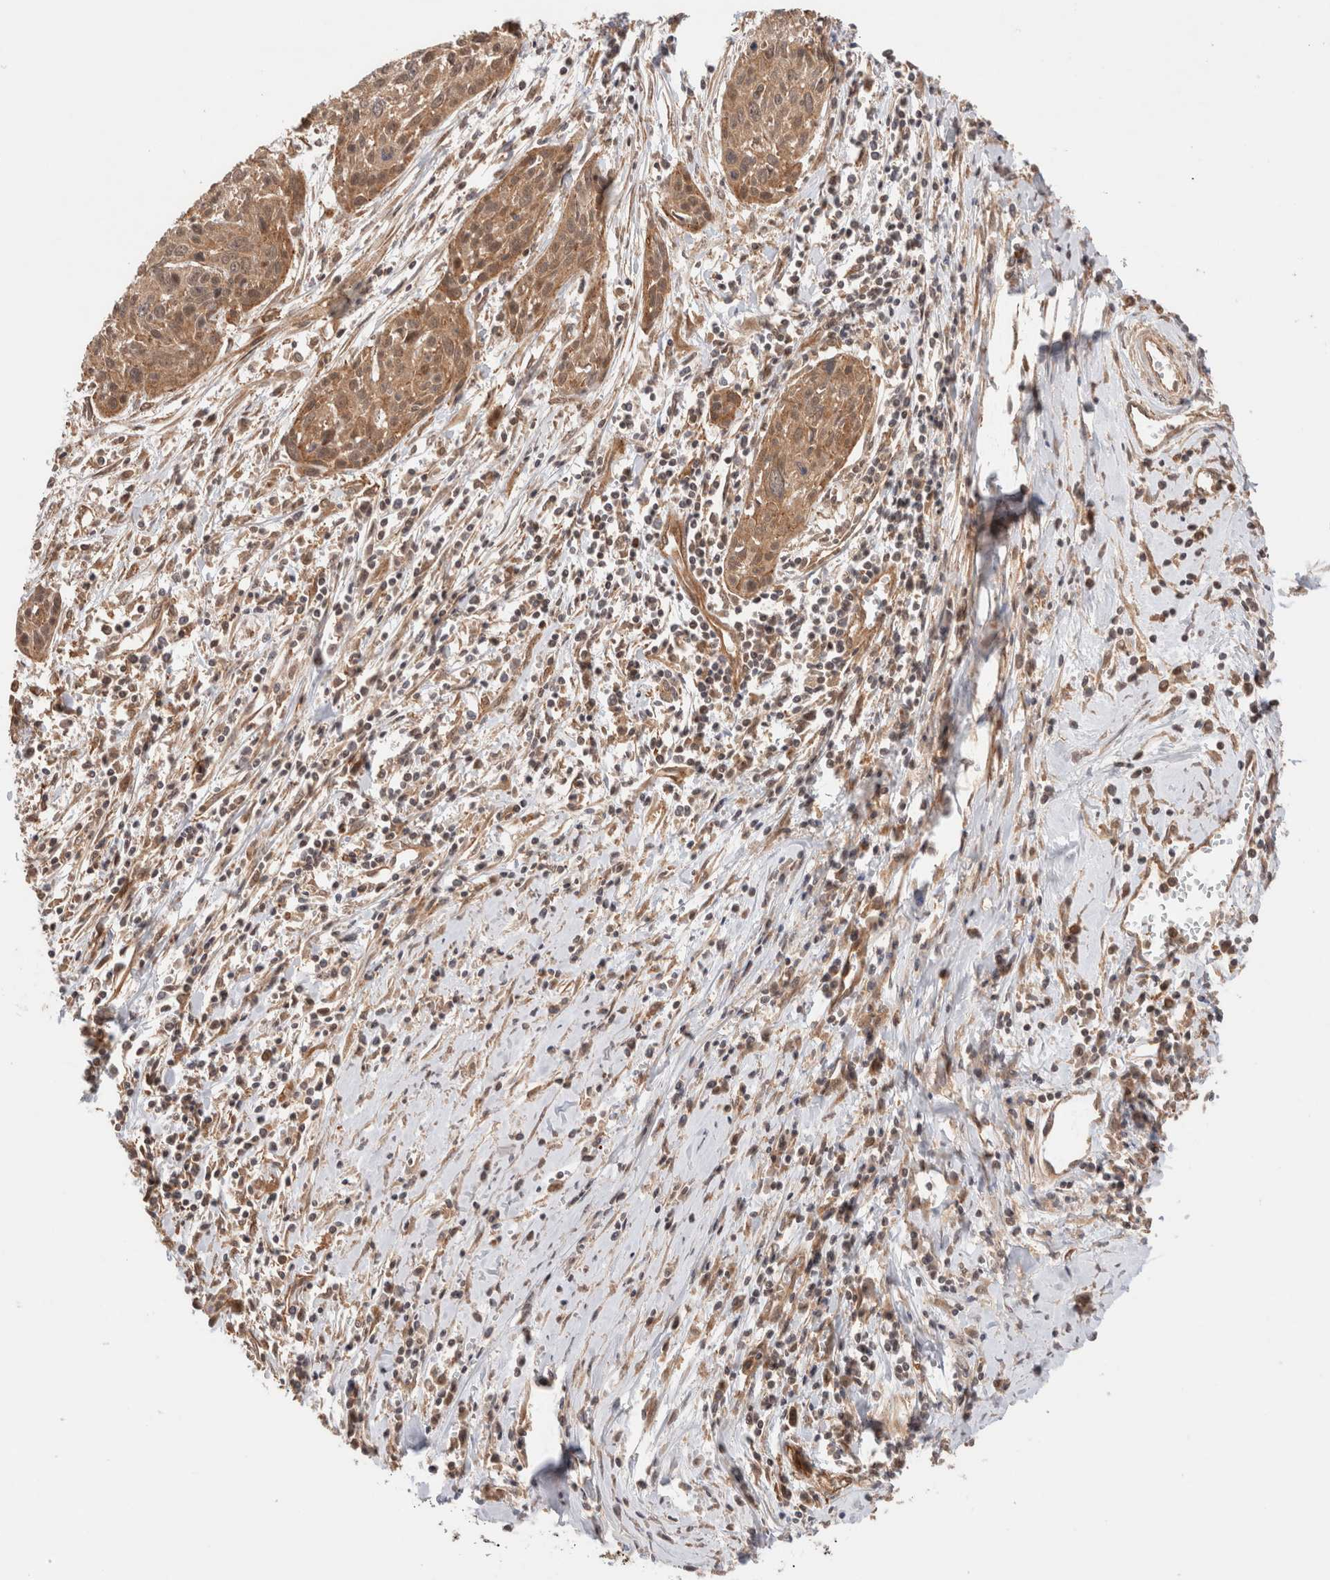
{"staining": {"intensity": "moderate", "quantity": ">75%", "location": "cytoplasmic/membranous,nuclear"}, "tissue": "cervical cancer", "cell_type": "Tumor cells", "image_type": "cancer", "snomed": [{"axis": "morphology", "description": "Squamous cell carcinoma, NOS"}, {"axis": "topography", "description": "Cervix"}], "caption": "Immunohistochemistry (DAB) staining of human cervical cancer demonstrates moderate cytoplasmic/membranous and nuclear protein staining in about >75% of tumor cells.", "gene": "SIKE1", "patient": {"sex": "female", "age": 51}}